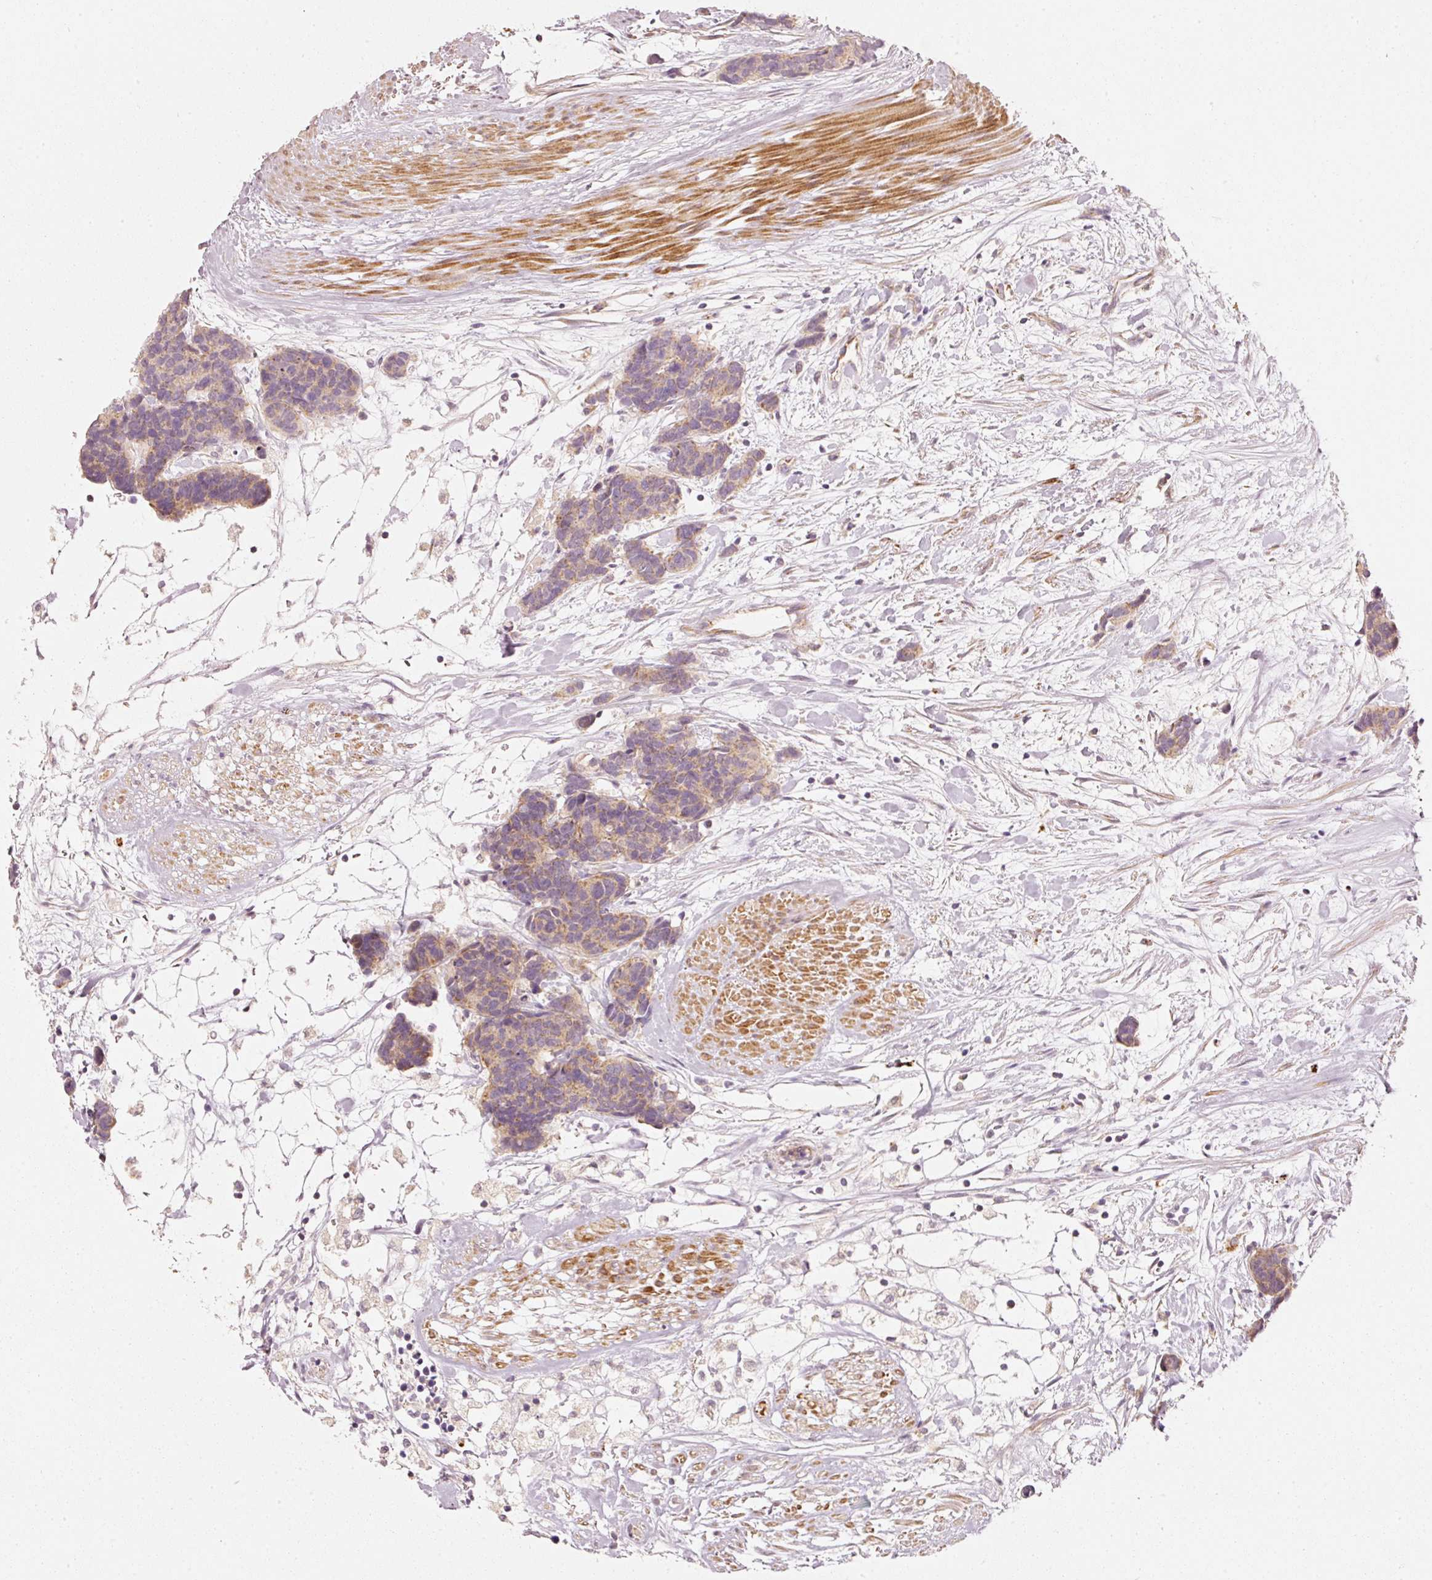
{"staining": {"intensity": "weak", "quantity": "25%-75%", "location": "cytoplasmic/membranous"}, "tissue": "carcinoid", "cell_type": "Tumor cells", "image_type": "cancer", "snomed": [{"axis": "morphology", "description": "Carcinoma, NOS"}, {"axis": "morphology", "description": "Carcinoid, malignant, NOS"}, {"axis": "topography", "description": "Urinary bladder"}], "caption": "The immunohistochemical stain highlights weak cytoplasmic/membranous positivity in tumor cells of carcinoid tissue.", "gene": "ARHGAP22", "patient": {"sex": "male", "age": 57}}